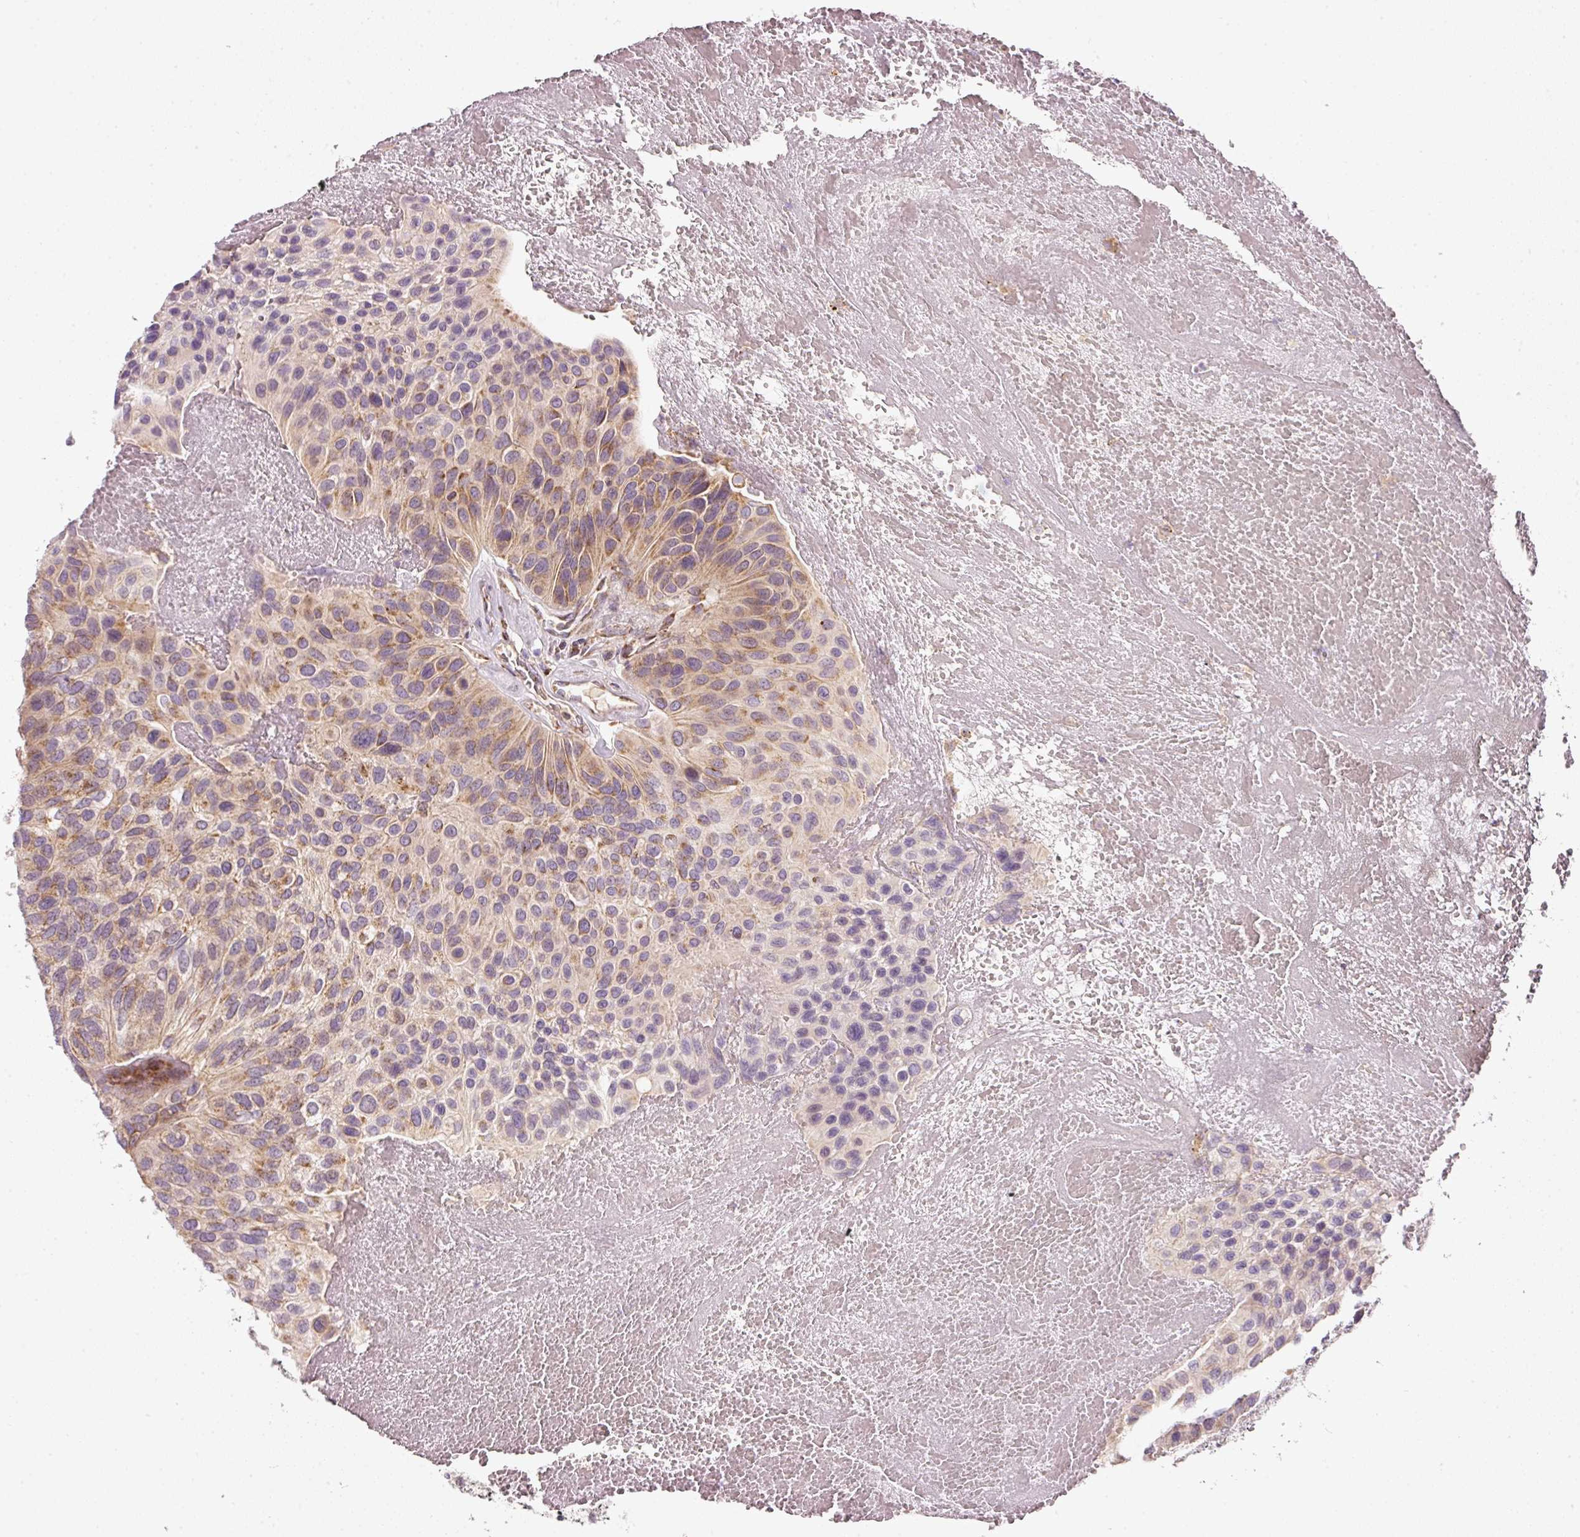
{"staining": {"intensity": "moderate", "quantity": "25%-75%", "location": "cytoplasmic/membranous"}, "tissue": "urothelial cancer", "cell_type": "Tumor cells", "image_type": "cancer", "snomed": [{"axis": "morphology", "description": "Urothelial carcinoma, High grade"}, {"axis": "topography", "description": "Urinary bladder"}], "caption": "About 25%-75% of tumor cells in human urothelial cancer demonstrate moderate cytoplasmic/membranous protein expression as visualized by brown immunohistochemical staining.", "gene": "FAM78B", "patient": {"sex": "male", "age": 66}}